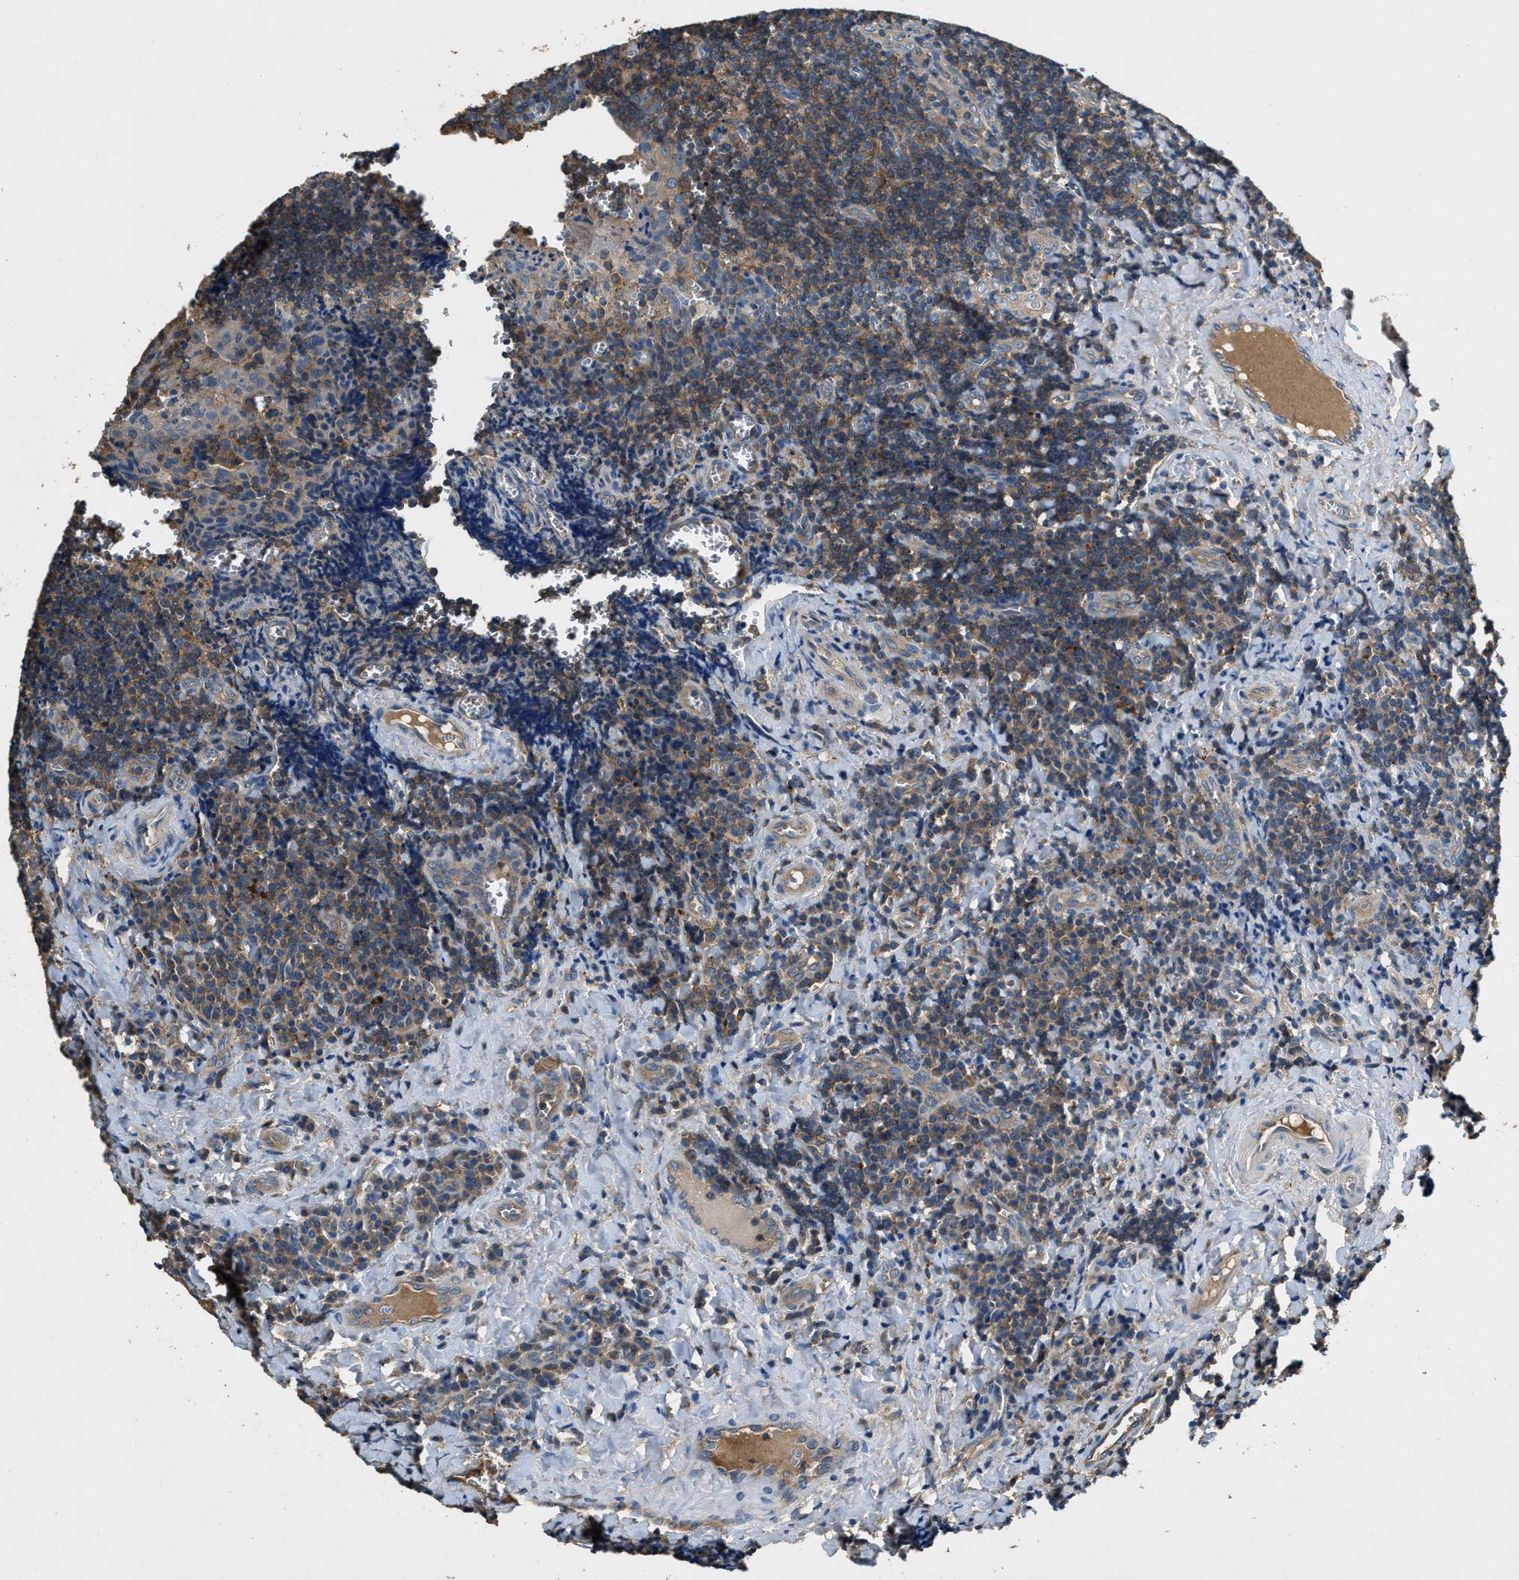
{"staining": {"intensity": "moderate", "quantity": ">75%", "location": "cytoplasmic/membranous"}, "tissue": "tonsil", "cell_type": "Germinal center cells", "image_type": "normal", "snomed": [{"axis": "morphology", "description": "Normal tissue, NOS"}, {"axis": "morphology", "description": "Inflammation, NOS"}, {"axis": "topography", "description": "Tonsil"}], "caption": "Germinal center cells exhibit medium levels of moderate cytoplasmic/membranous positivity in about >75% of cells in unremarkable human tonsil.", "gene": "BLOC1S1", "patient": {"sex": "female", "age": 31}}